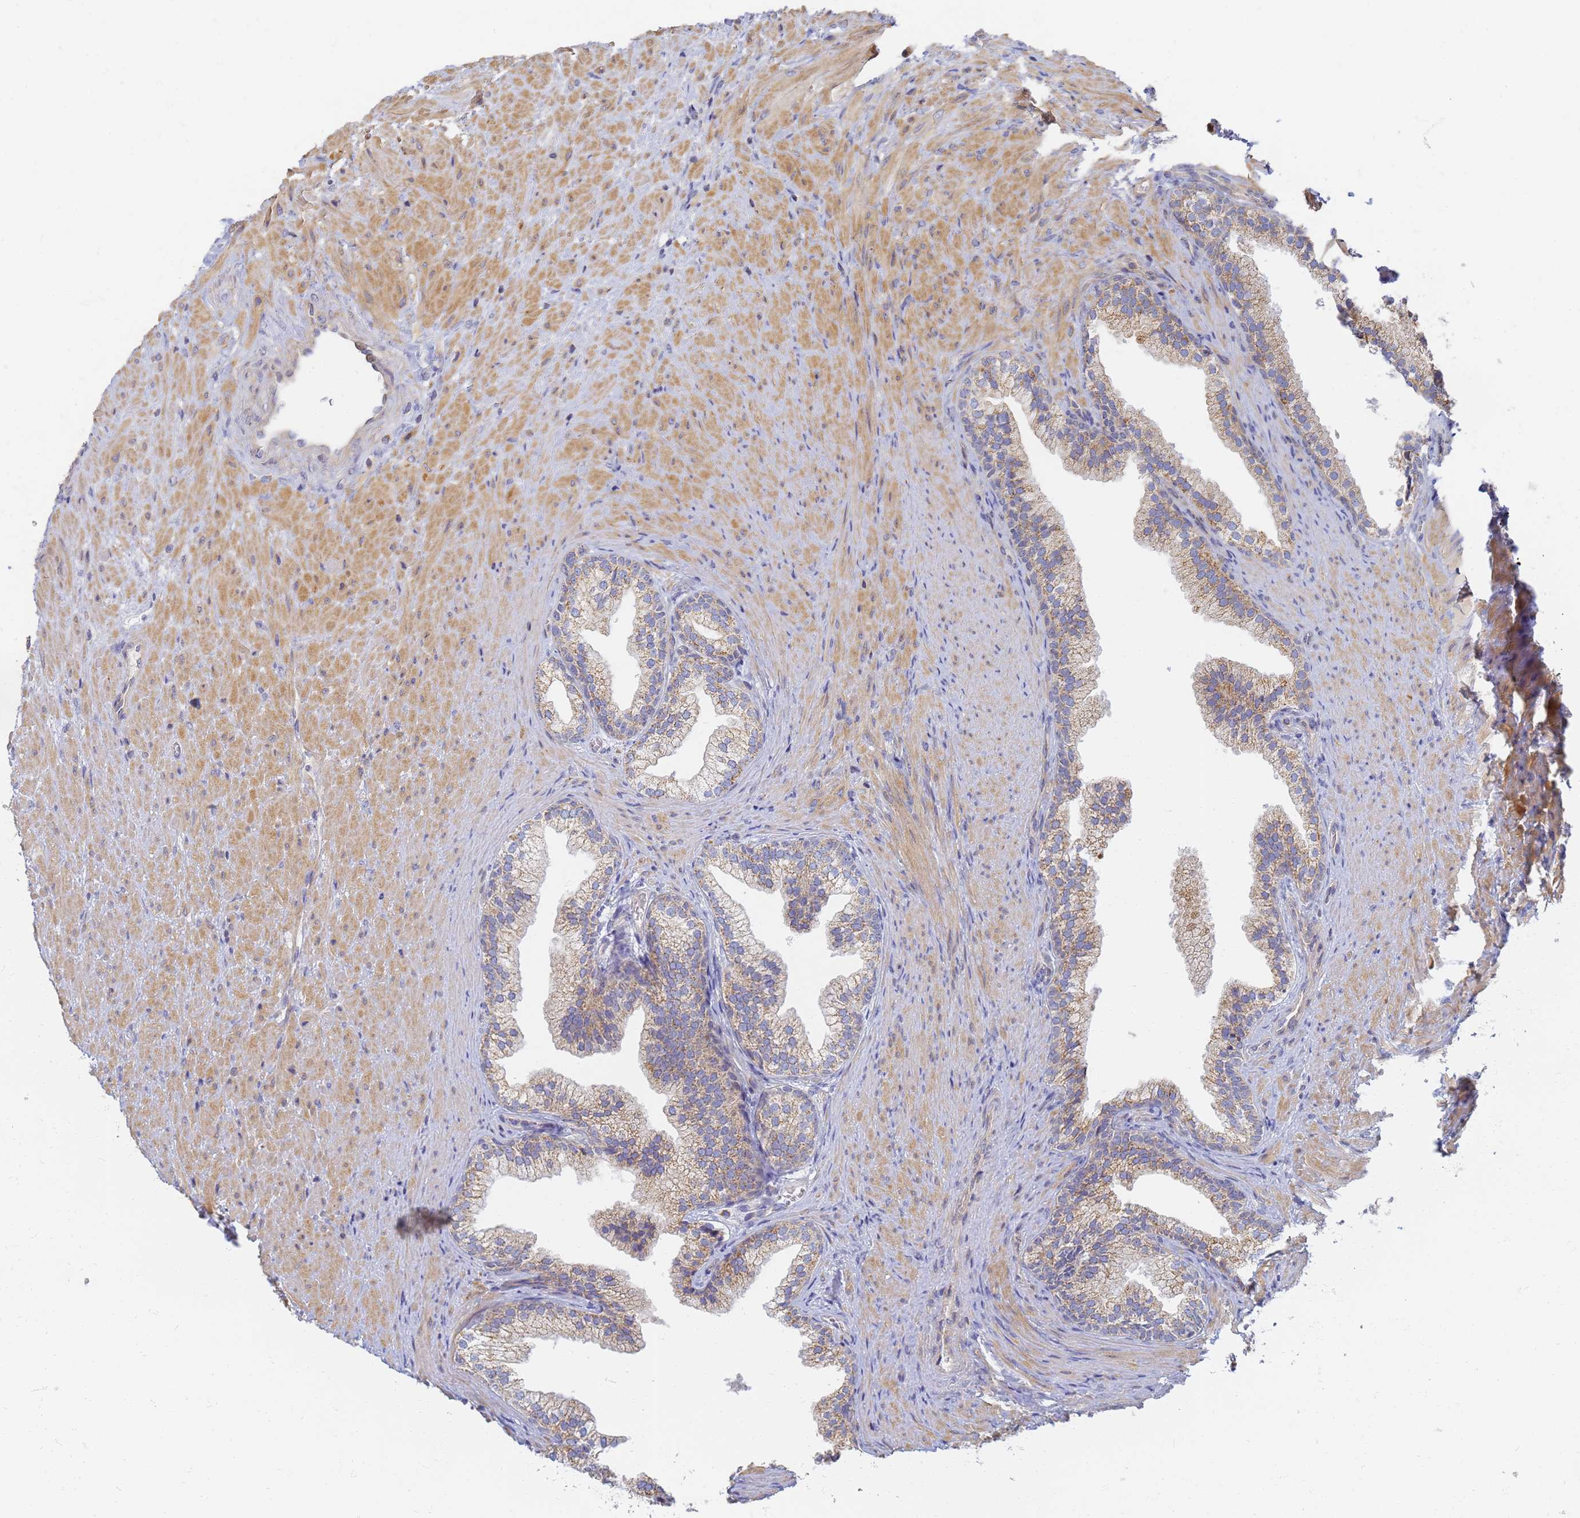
{"staining": {"intensity": "moderate", "quantity": ">75%", "location": "cytoplasmic/membranous"}, "tissue": "prostate", "cell_type": "Glandular cells", "image_type": "normal", "snomed": [{"axis": "morphology", "description": "Normal tissue, NOS"}, {"axis": "topography", "description": "Prostate"}], "caption": "Moderate cytoplasmic/membranous staining for a protein is seen in about >75% of glandular cells of unremarkable prostate using IHC.", "gene": "UTP23", "patient": {"sex": "male", "age": 76}}